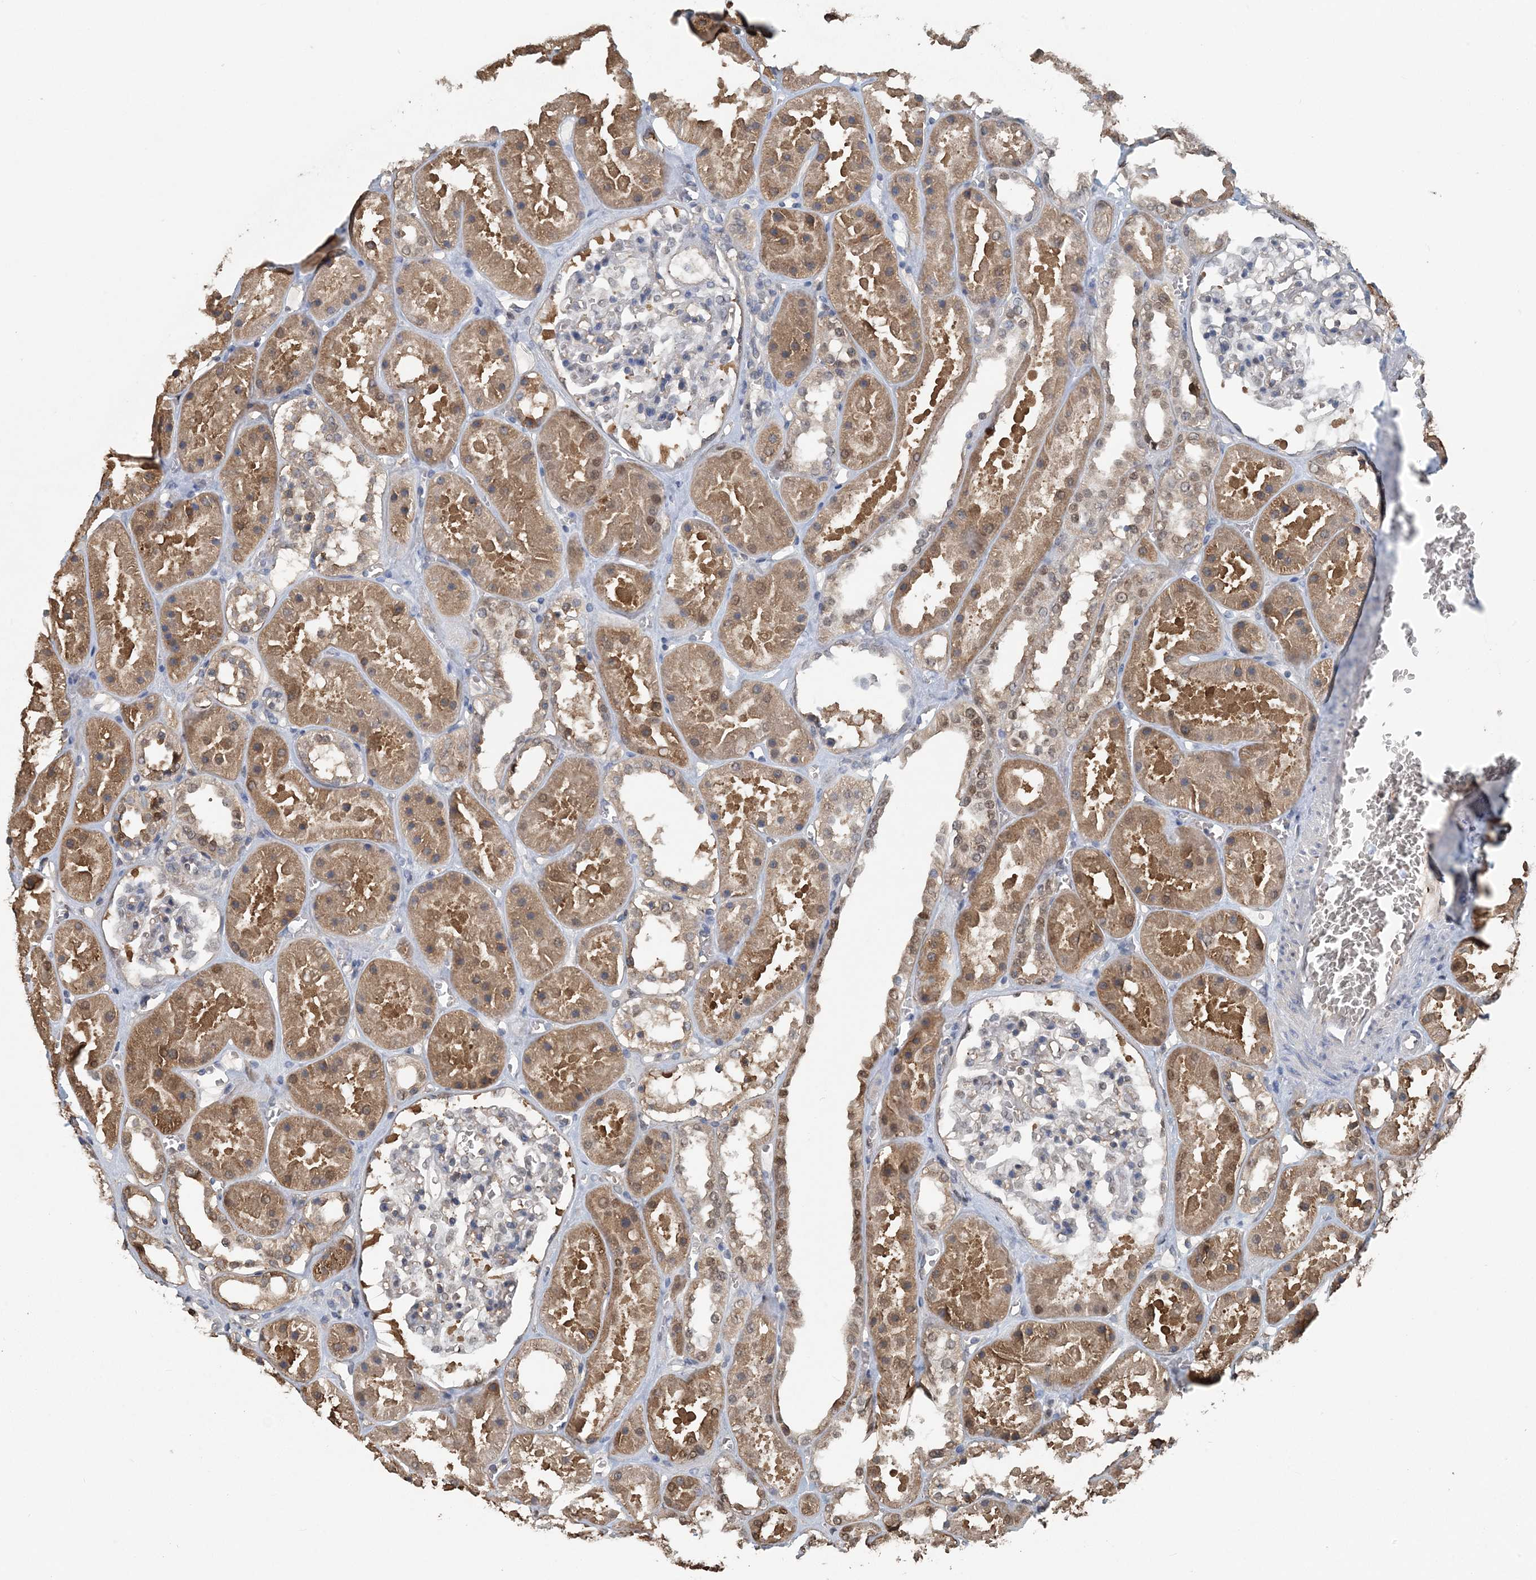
{"staining": {"intensity": "negative", "quantity": "none", "location": "none"}, "tissue": "kidney", "cell_type": "Cells in glomeruli", "image_type": "normal", "snomed": [{"axis": "morphology", "description": "Normal tissue, NOS"}, {"axis": "topography", "description": "Kidney"}], "caption": "An image of kidney stained for a protein displays no brown staining in cells in glomeruli. Brightfield microscopy of immunohistochemistry (IHC) stained with DAB (brown) and hematoxylin (blue), captured at high magnification.", "gene": "HIKESHI", "patient": {"sex": "female", "age": 41}}